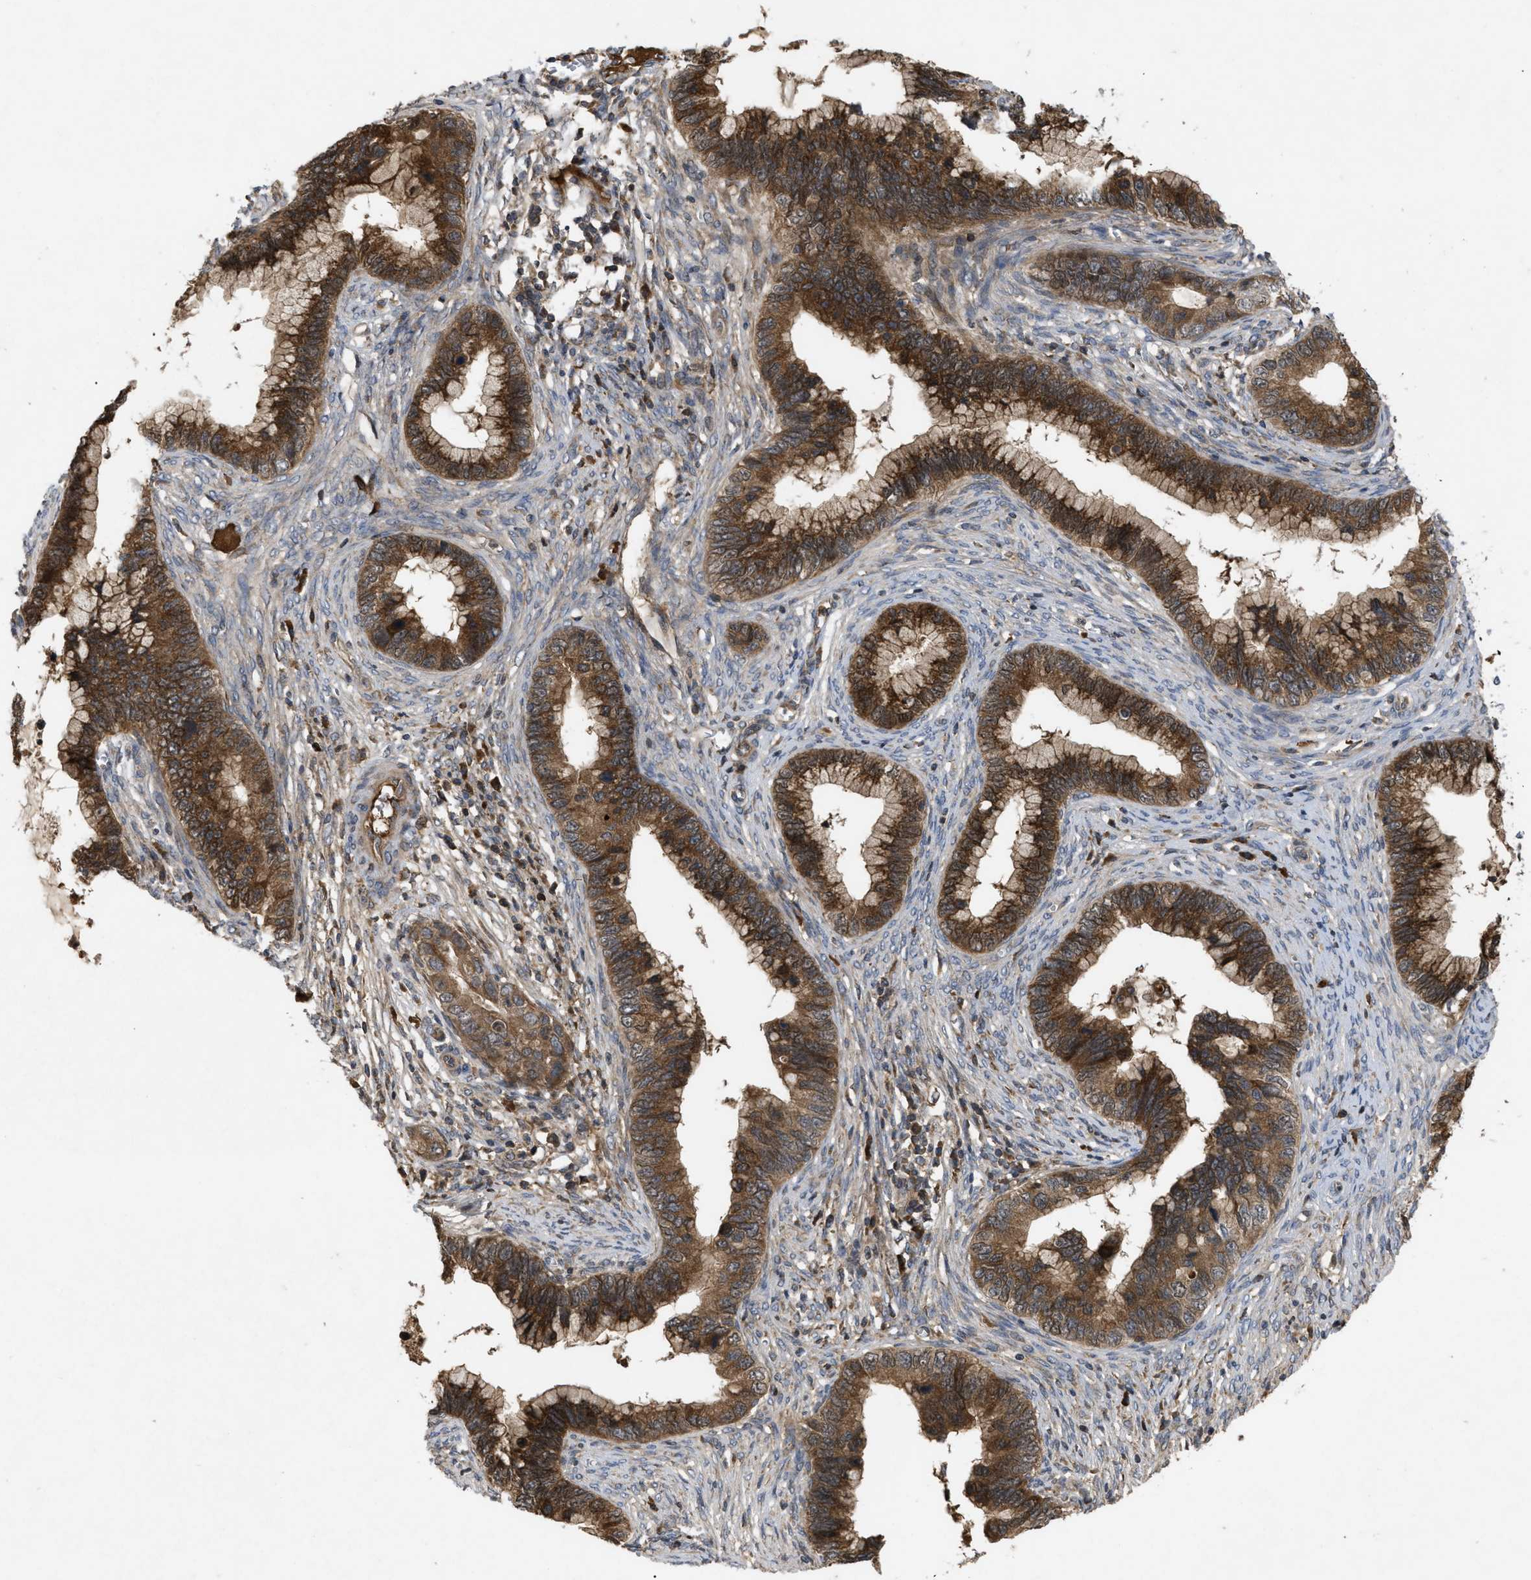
{"staining": {"intensity": "strong", "quantity": ">75%", "location": "cytoplasmic/membranous"}, "tissue": "cervical cancer", "cell_type": "Tumor cells", "image_type": "cancer", "snomed": [{"axis": "morphology", "description": "Adenocarcinoma, NOS"}, {"axis": "topography", "description": "Cervix"}], "caption": "Adenocarcinoma (cervical) stained with immunohistochemistry (IHC) demonstrates strong cytoplasmic/membranous staining in about >75% of tumor cells.", "gene": "RAB2A", "patient": {"sex": "female", "age": 44}}